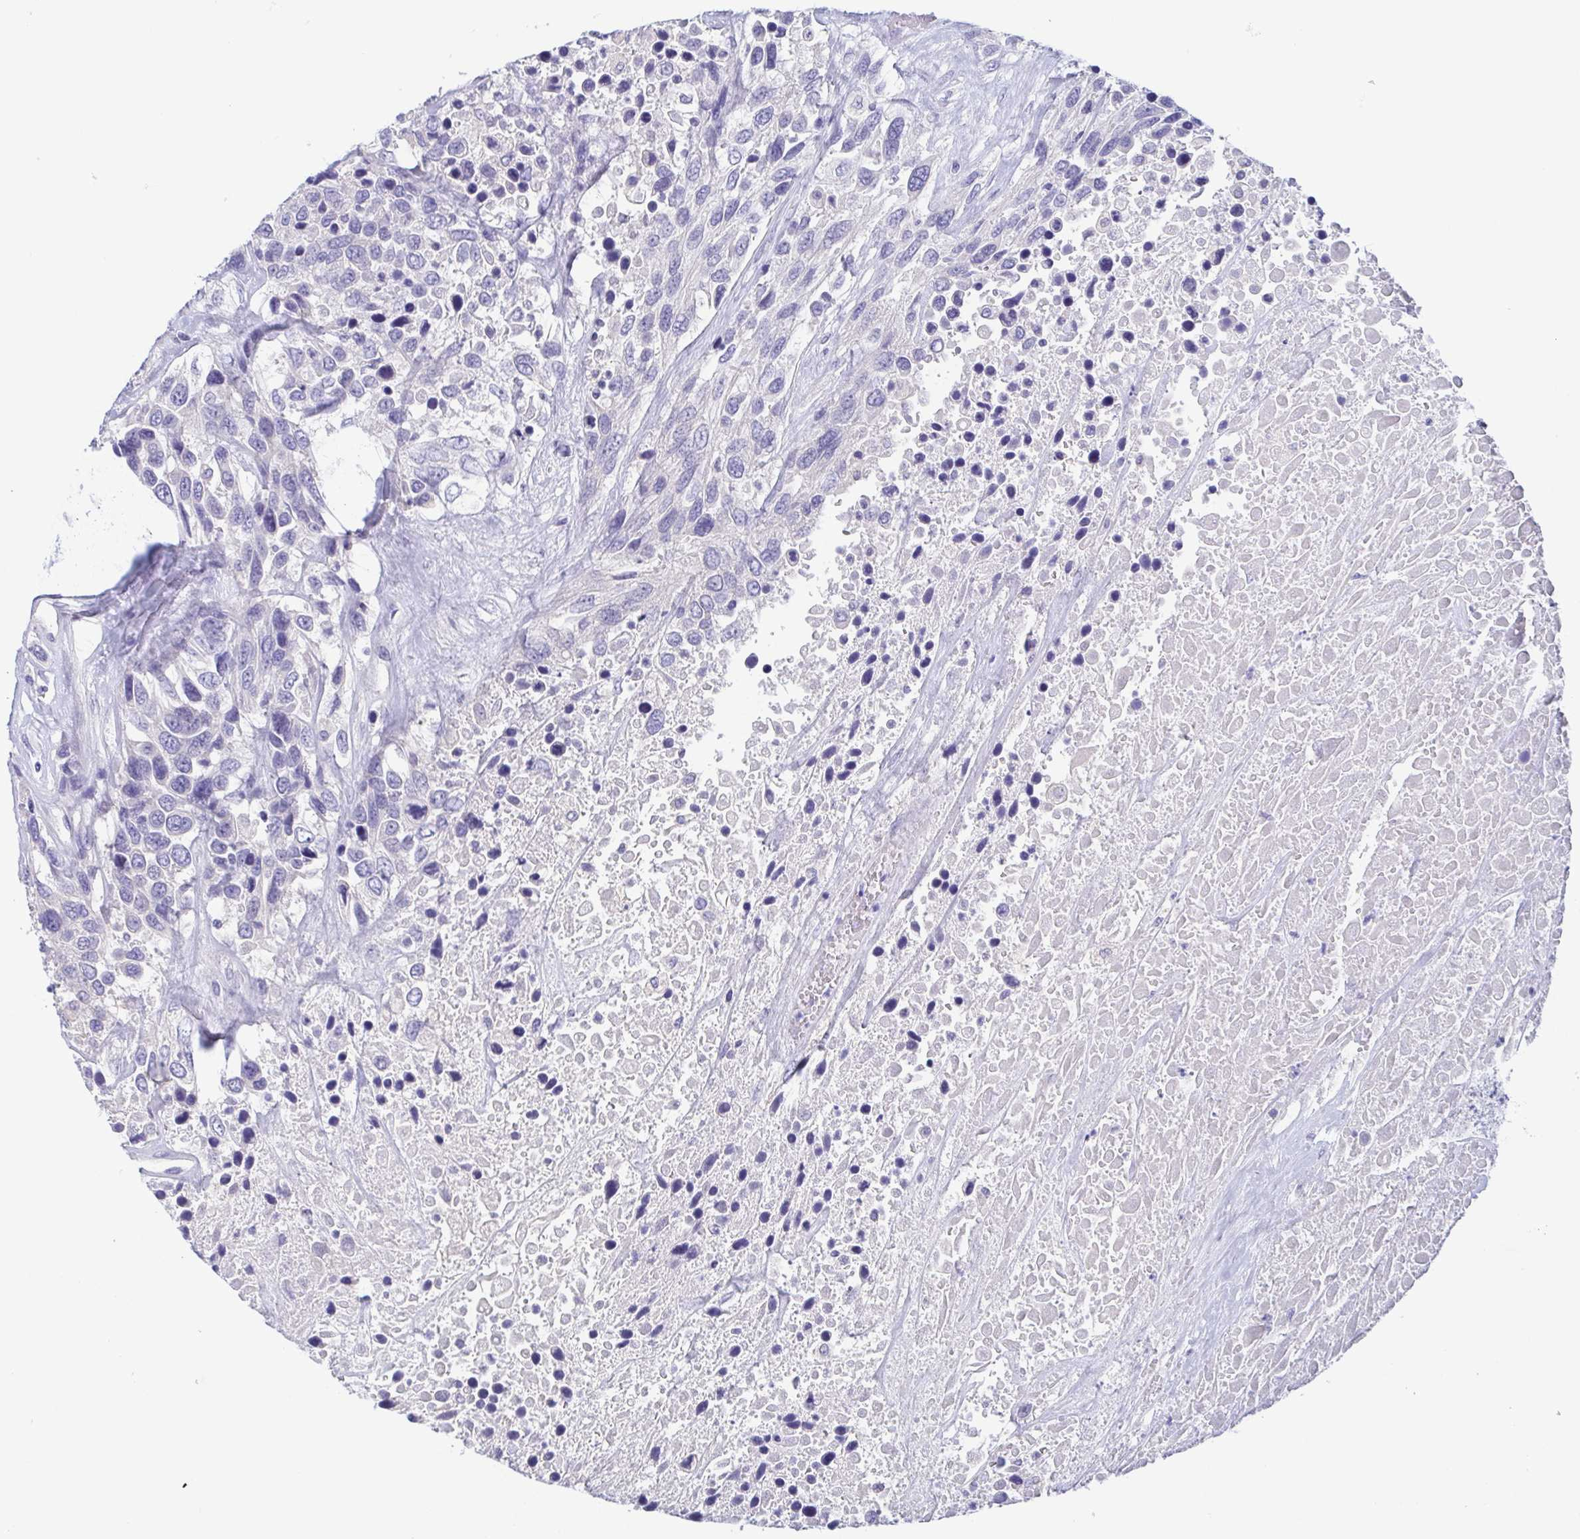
{"staining": {"intensity": "negative", "quantity": "none", "location": "none"}, "tissue": "urothelial cancer", "cell_type": "Tumor cells", "image_type": "cancer", "snomed": [{"axis": "morphology", "description": "Urothelial carcinoma, High grade"}, {"axis": "topography", "description": "Urinary bladder"}], "caption": "IHC histopathology image of urothelial carcinoma (high-grade) stained for a protein (brown), which exhibits no positivity in tumor cells.", "gene": "TREH", "patient": {"sex": "female", "age": 70}}